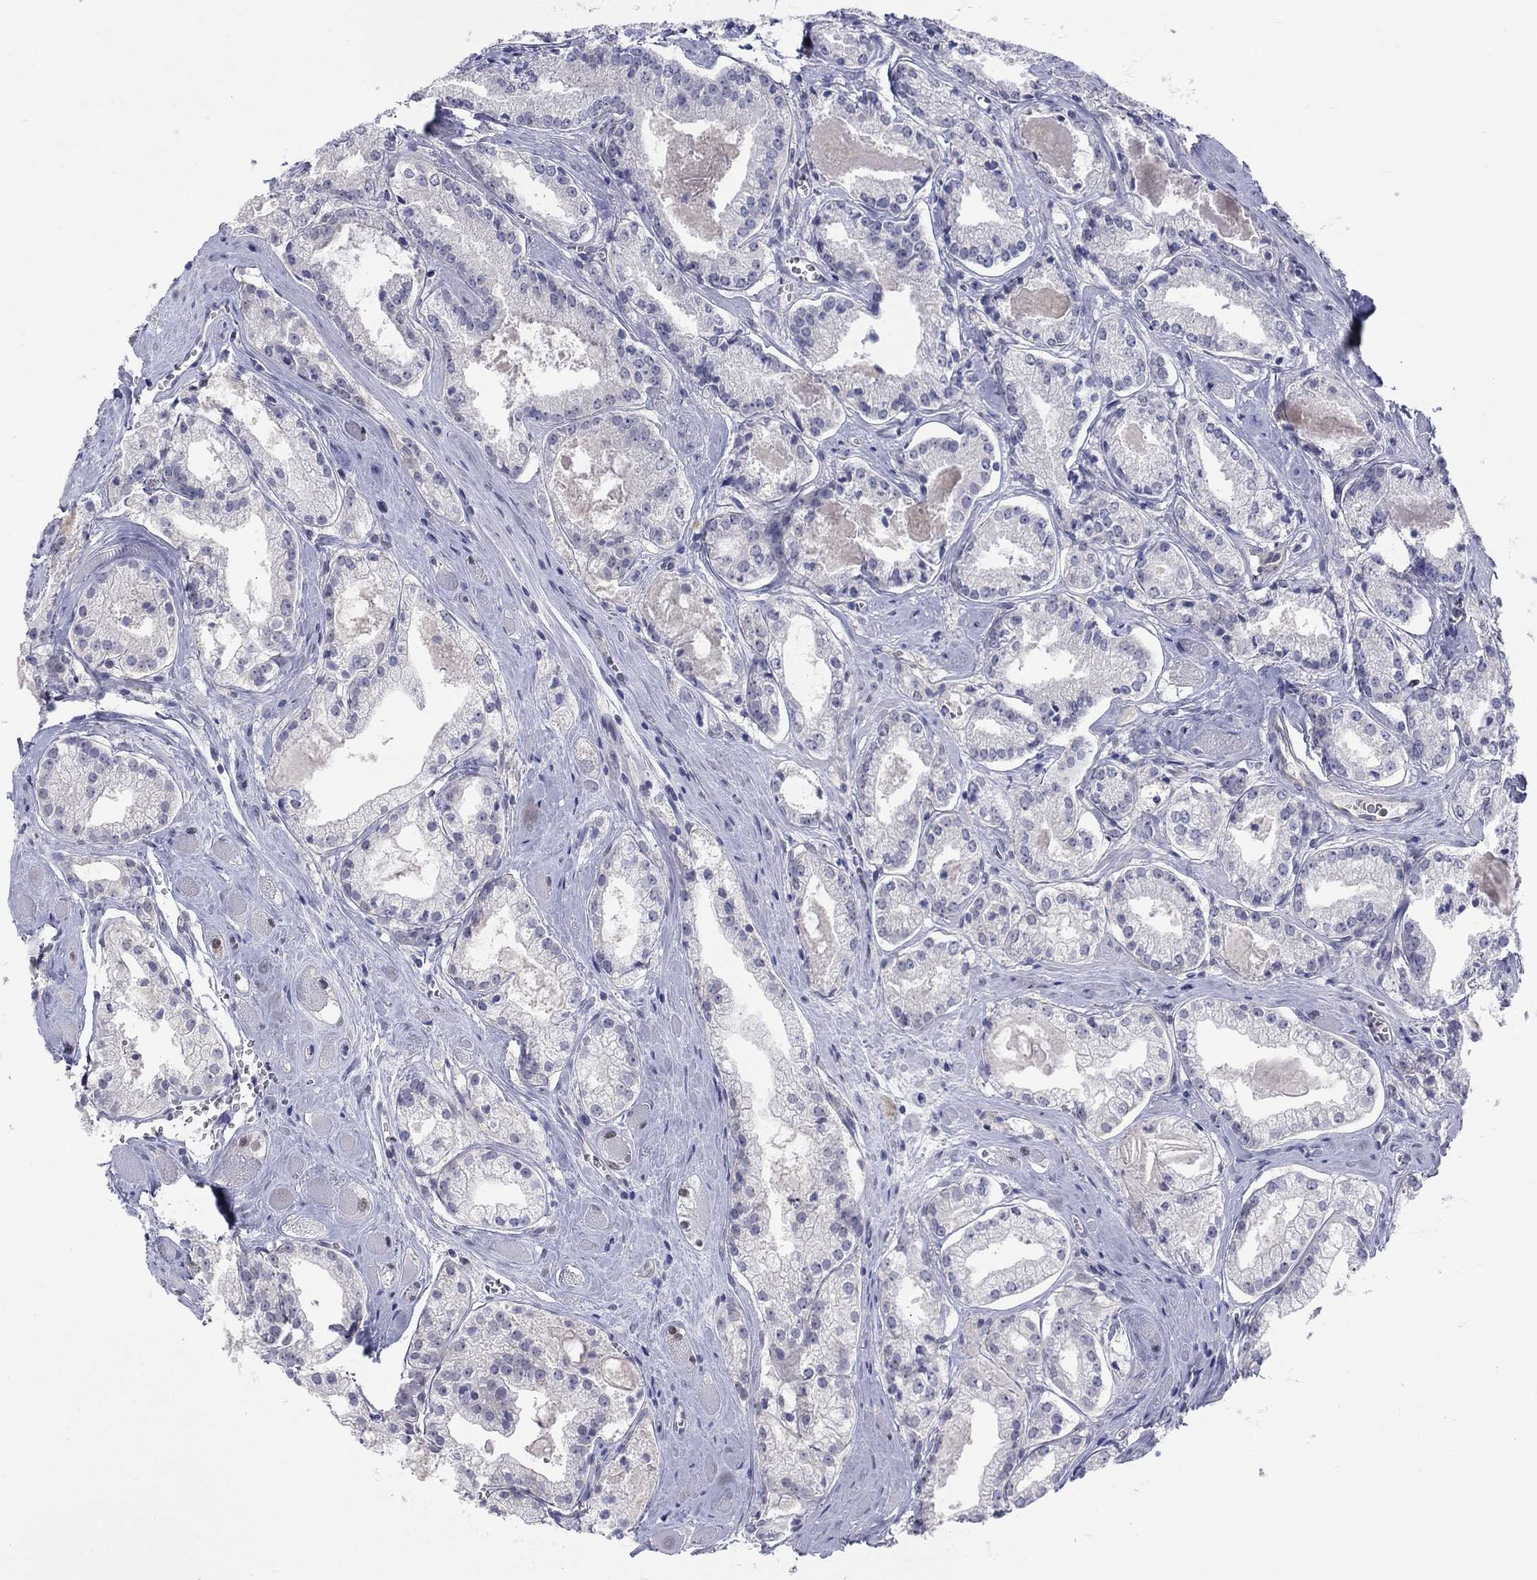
{"staining": {"intensity": "negative", "quantity": "none", "location": "none"}, "tissue": "prostate cancer", "cell_type": "Tumor cells", "image_type": "cancer", "snomed": [{"axis": "morphology", "description": "Adenocarcinoma, NOS"}, {"axis": "topography", "description": "Prostate"}], "caption": "High power microscopy histopathology image of an immunohistochemistry (IHC) histopathology image of prostate cancer, revealing no significant expression in tumor cells.", "gene": "EGFLAM", "patient": {"sex": "male", "age": 72}}